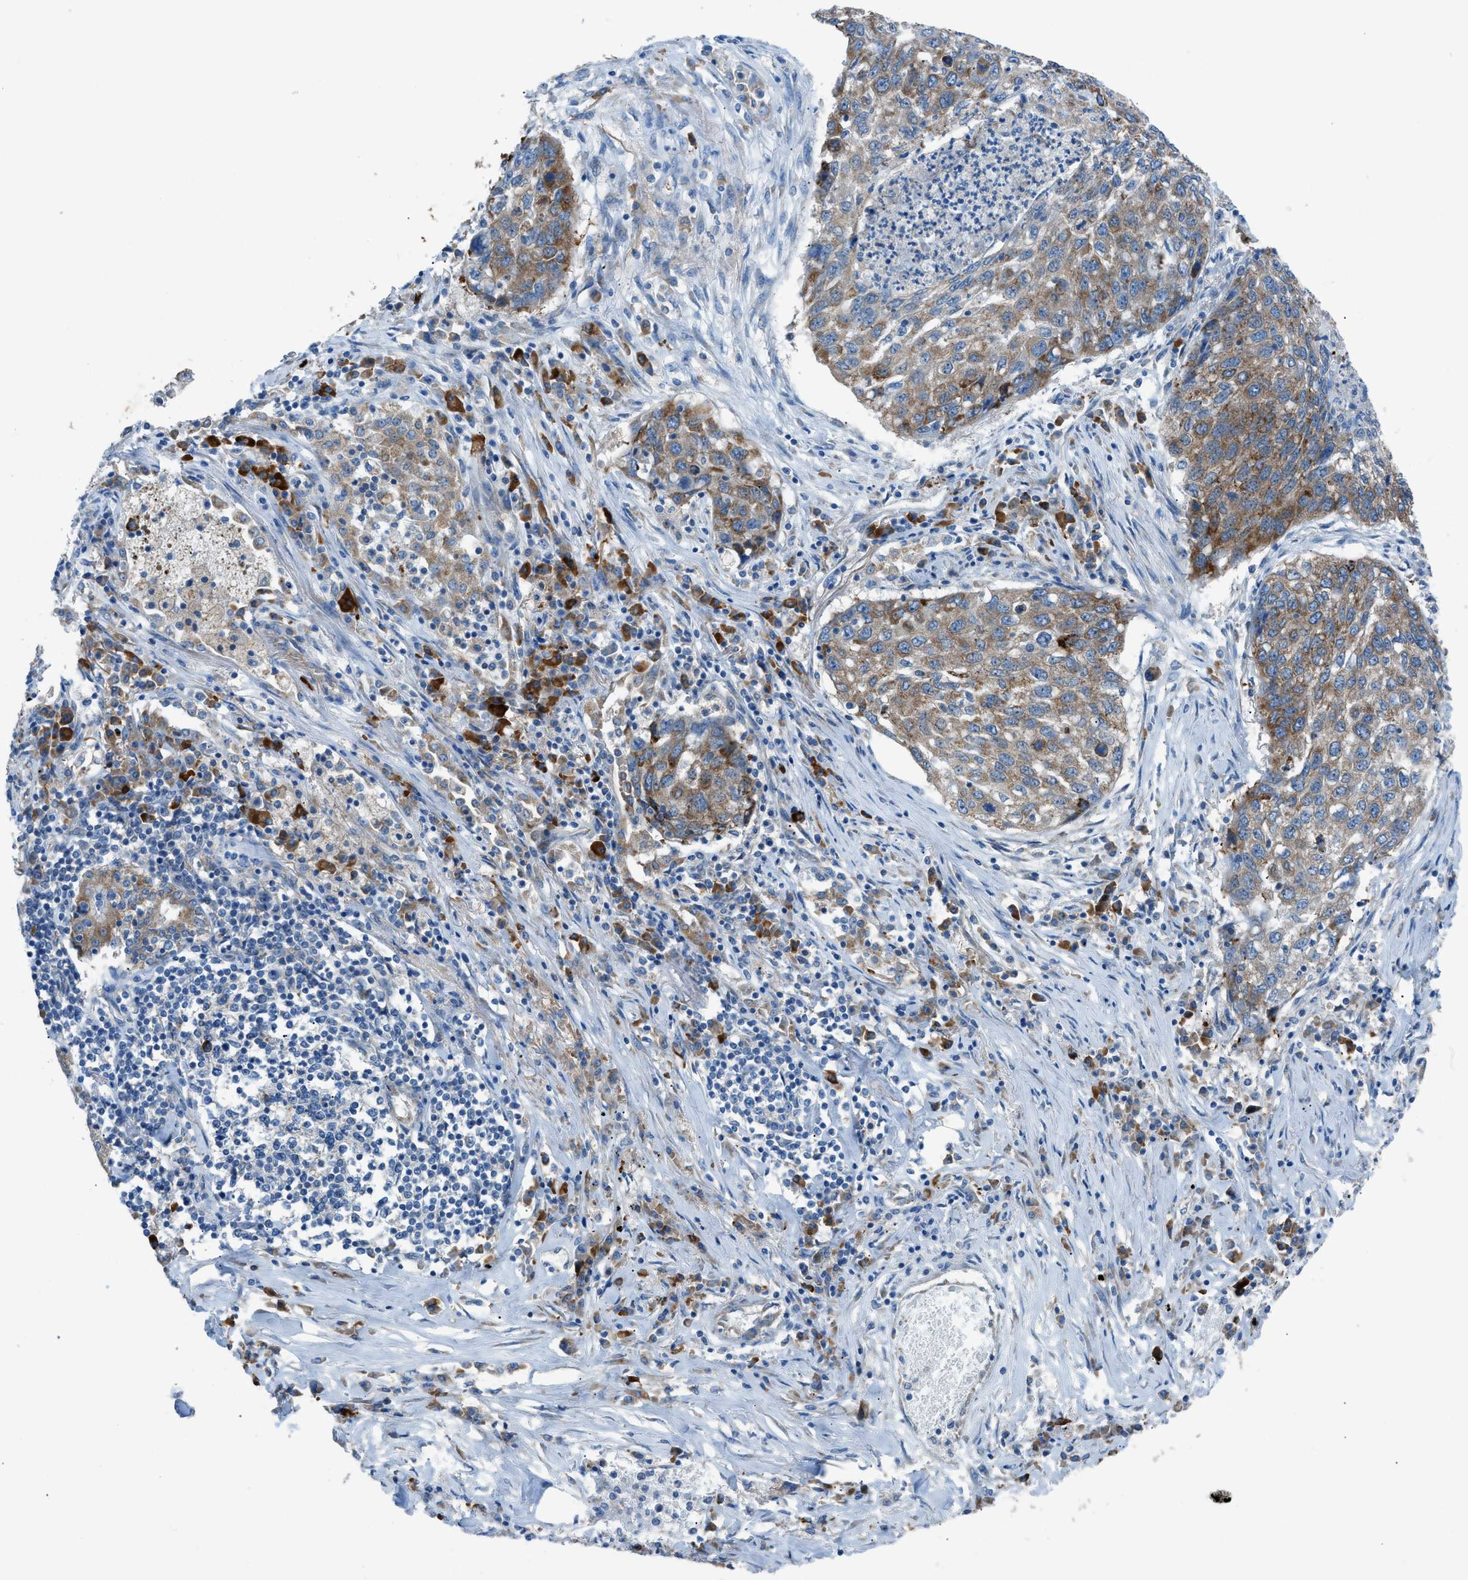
{"staining": {"intensity": "moderate", "quantity": ">75%", "location": "cytoplasmic/membranous"}, "tissue": "lung cancer", "cell_type": "Tumor cells", "image_type": "cancer", "snomed": [{"axis": "morphology", "description": "Squamous cell carcinoma, NOS"}, {"axis": "topography", "description": "Lung"}], "caption": "Immunohistochemical staining of lung squamous cell carcinoma demonstrates moderate cytoplasmic/membranous protein positivity in approximately >75% of tumor cells.", "gene": "HEG1", "patient": {"sex": "female", "age": 63}}